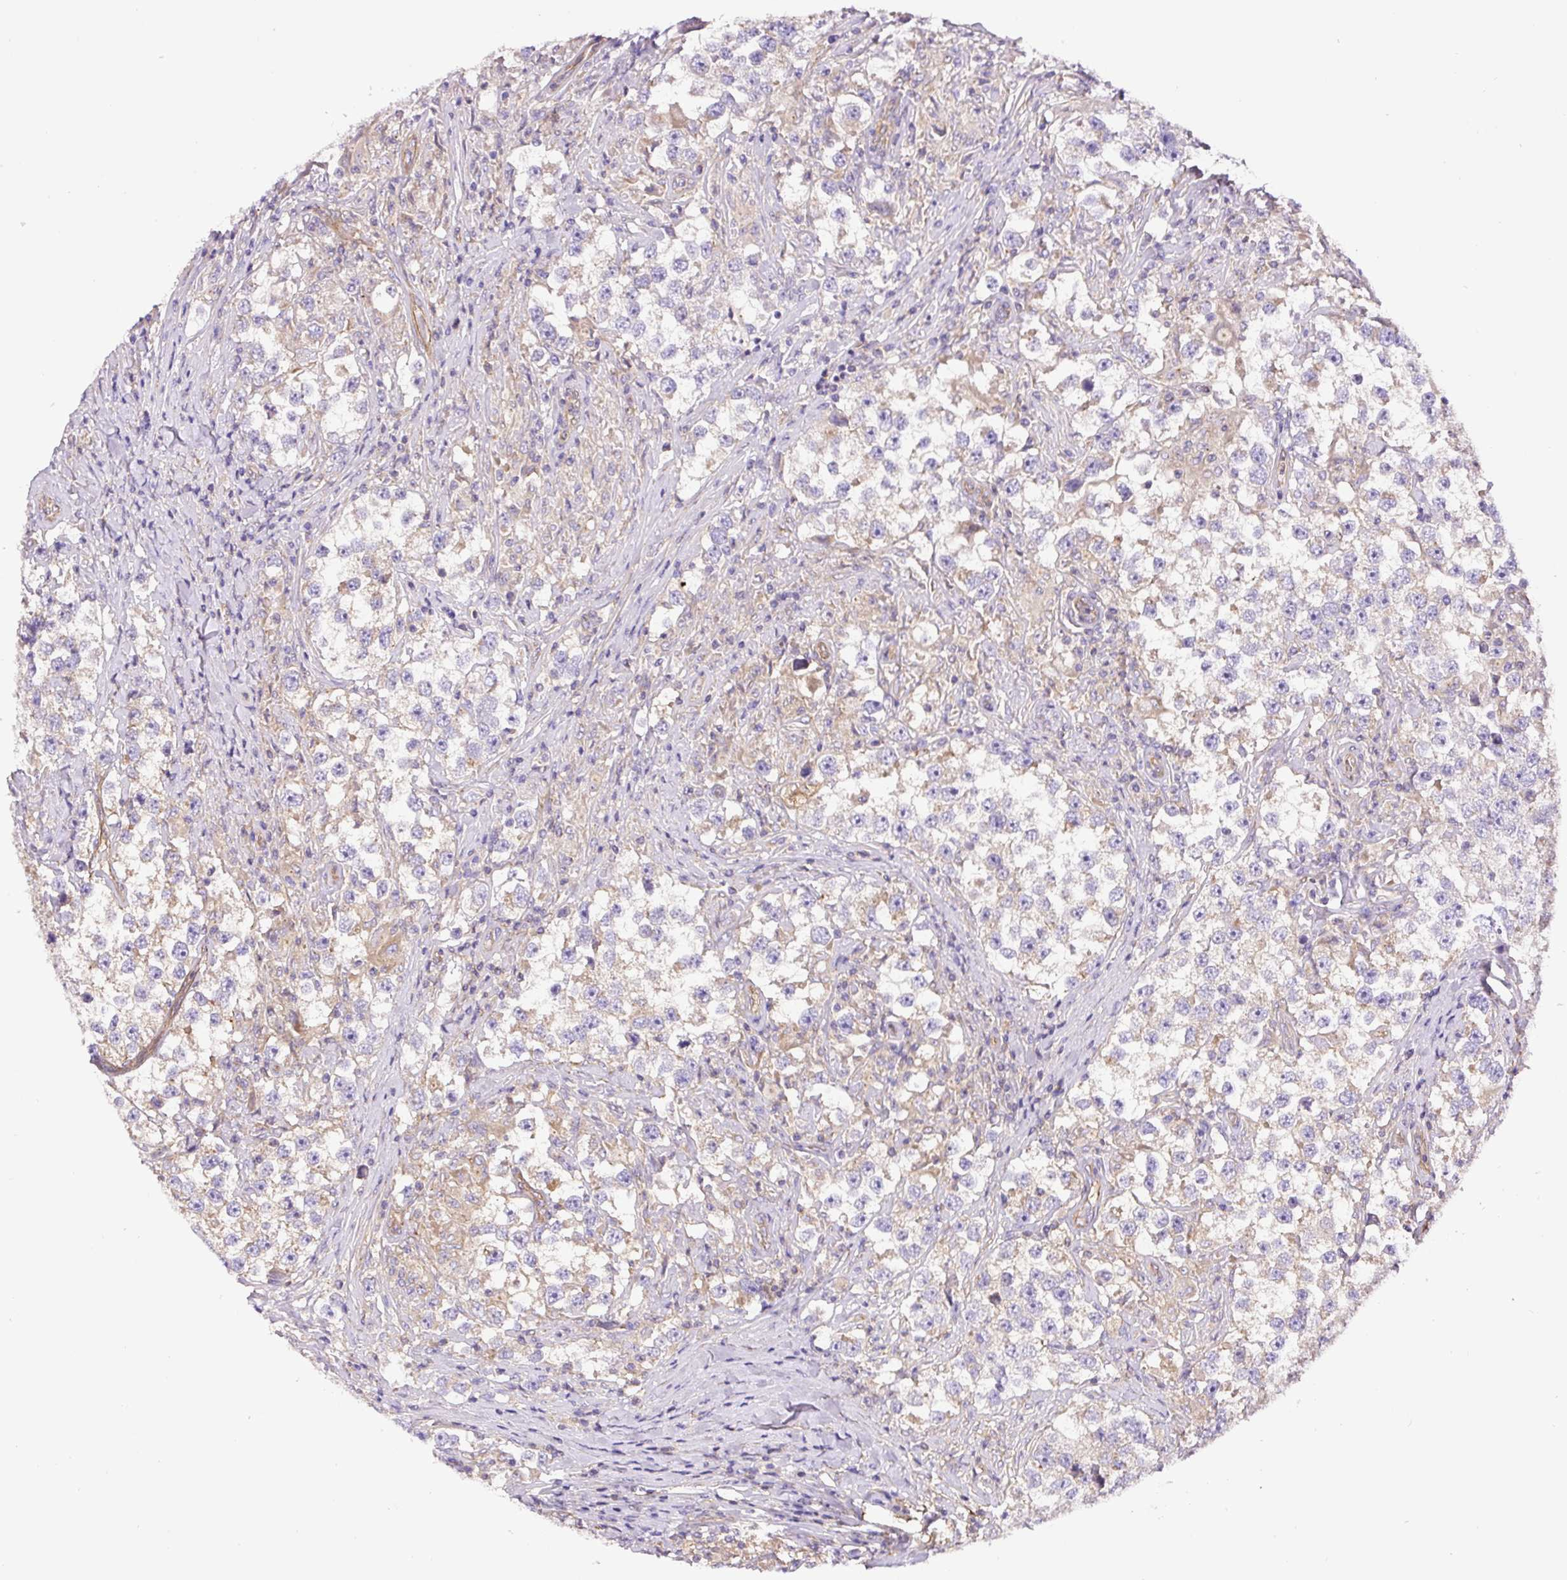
{"staining": {"intensity": "weak", "quantity": "<25%", "location": "cytoplasmic/membranous"}, "tissue": "testis cancer", "cell_type": "Tumor cells", "image_type": "cancer", "snomed": [{"axis": "morphology", "description": "Seminoma, NOS"}, {"axis": "topography", "description": "Testis"}], "caption": "This photomicrograph is of testis cancer (seminoma) stained with immunohistochemistry (IHC) to label a protein in brown with the nuclei are counter-stained blue. There is no expression in tumor cells.", "gene": "DCTN1", "patient": {"sex": "male", "age": 46}}